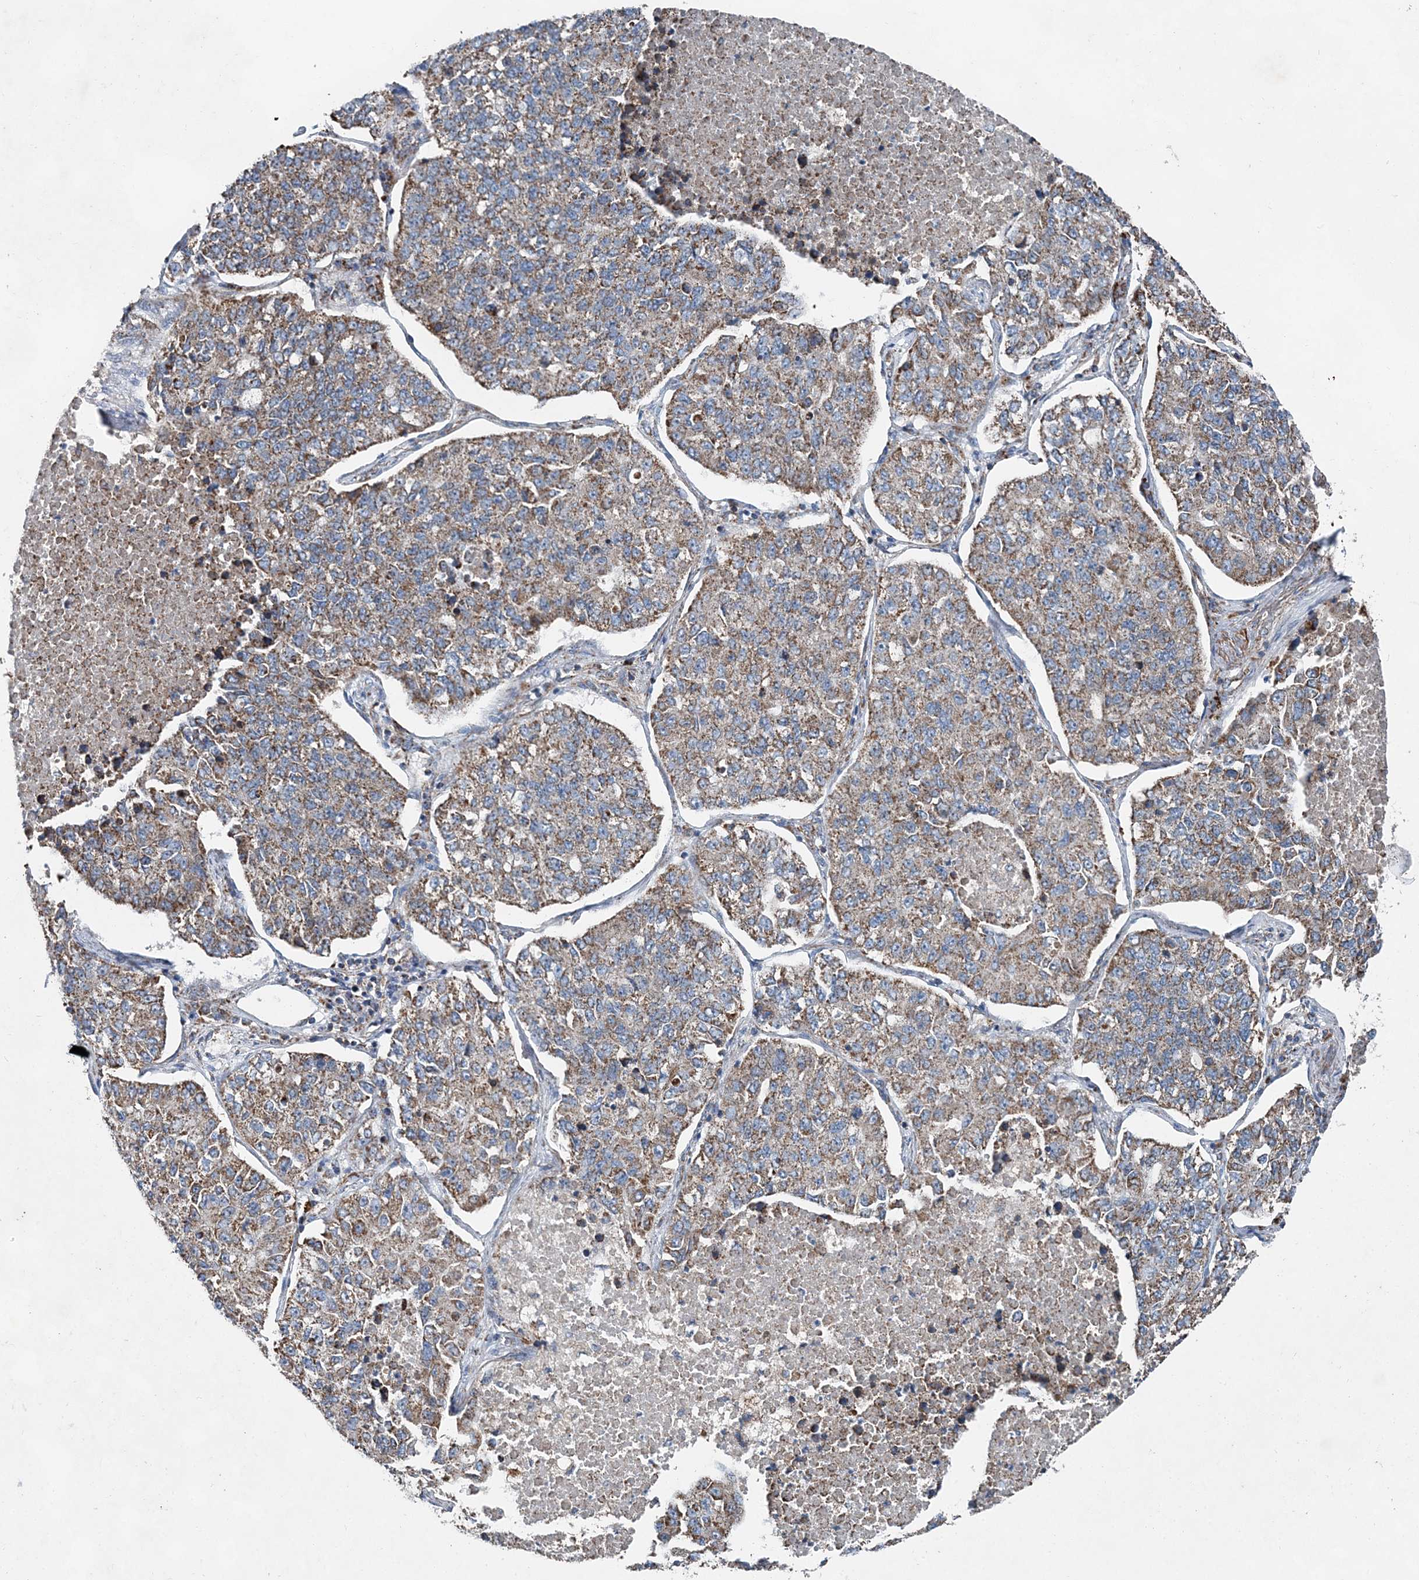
{"staining": {"intensity": "weak", "quantity": ">75%", "location": "cytoplasmic/membranous"}, "tissue": "lung cancer", "cell_type": "Tumor cells", "image_type": "cancer", "snomed": [{"axis": "morphology", "description": "Adenocarcinoma, NOS"}, {"axis": "topography", "description": "Lung"}], "caption": "Human lung cancer stained with a protein marker reveals weak staining in tumor cells.", "gene": "SPAG16", "patient": {"sex": "male", "age": 49}}